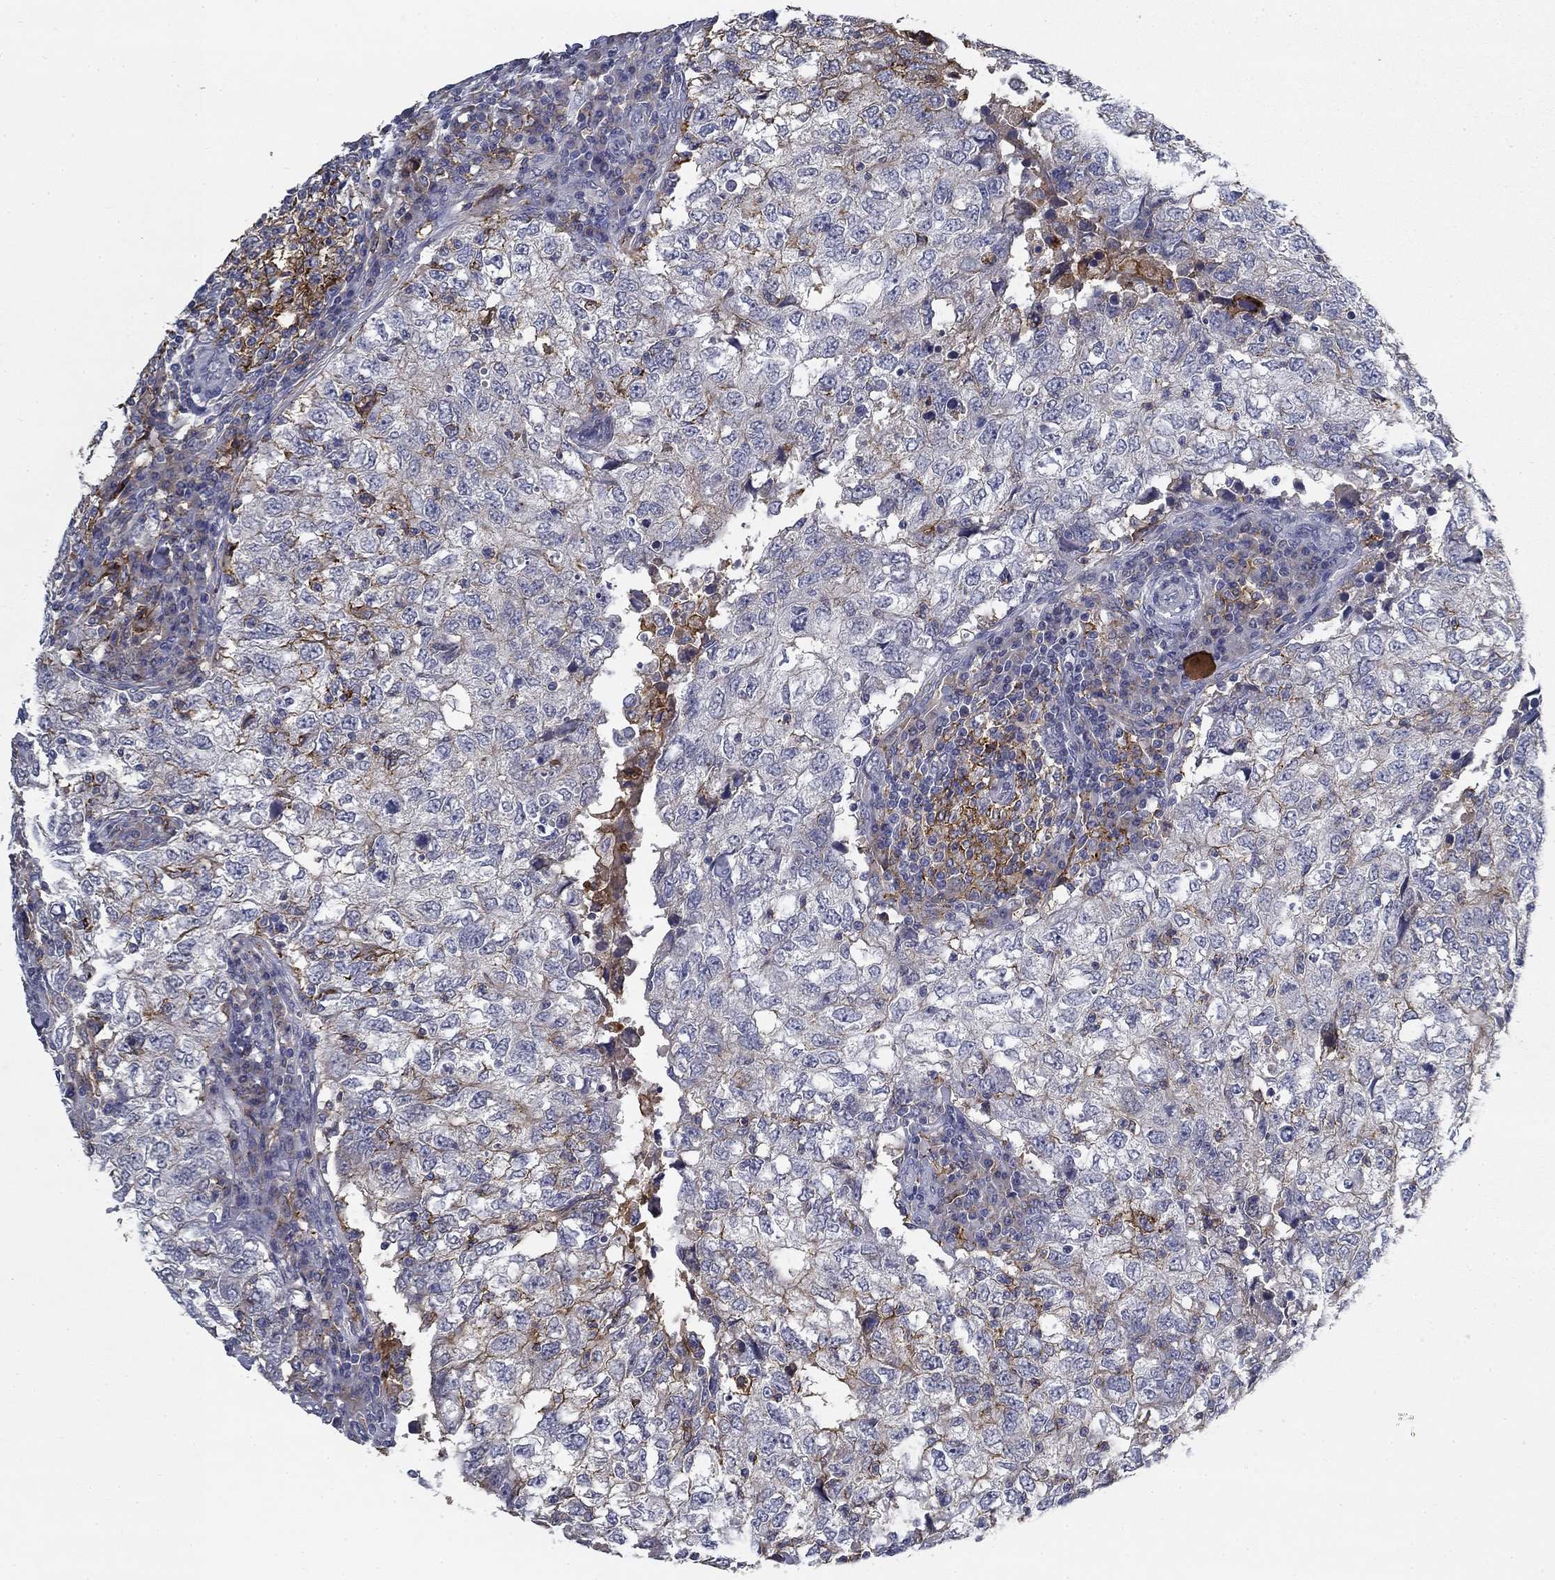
{"staining": {"intensity": "negative", "quantity": "none", "location": "none"}, "tissue": "breast cancer", "cell_type": "Tumor cells", "image_type": "cancer", "snomed": [{"axis": "morphology", "description": "Duct carcinoma"}, {"axis": "topography", "description": "Breast"}], "caption": "Breast cancer was stained to show a protein in brown. There is no significant expression in tumor cells.", "gene": "CD274", "patient": {"sex": "female", "age": 30}}